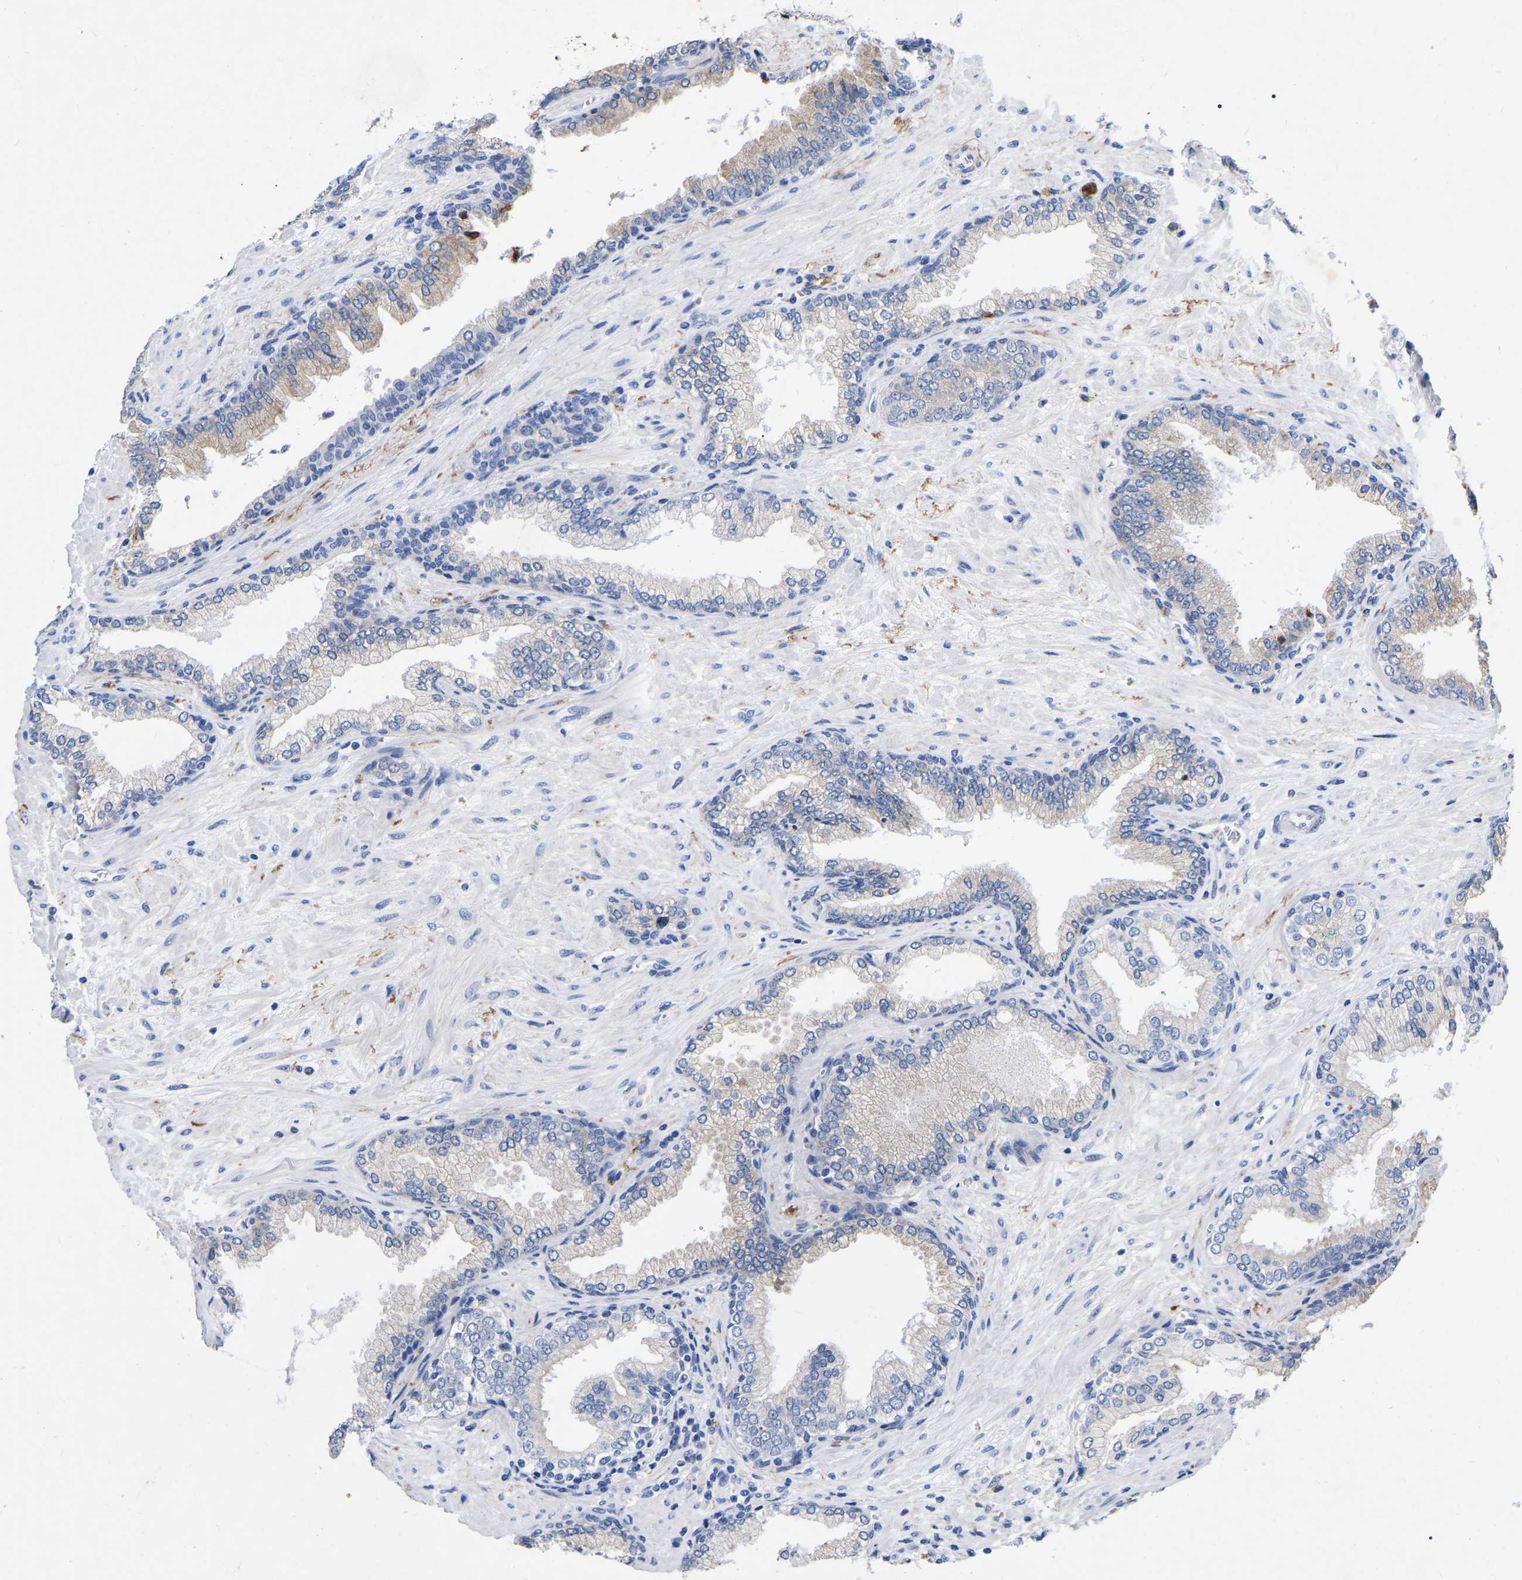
{"staining": {"intensity": "negative", "quantity": "none", "location": "none"}, "tissue": "prostate cancer", "cell_type": "Tumor cells", "image_type": "cancer", "snomed": [{"axis": "morphology", "description": "Adenocarcinoma, High grade"}, {"axis": "topography", "description": "Prostate"}], "caption": "DAB (3,3'-diaminobenzidine) immunohistochemical staining of prostate high-grade adenocarcinoma exhibits no significant expression in tumor cells.", "gene": "STRIP2", "patient": {"sex": "male", "age": 71}}